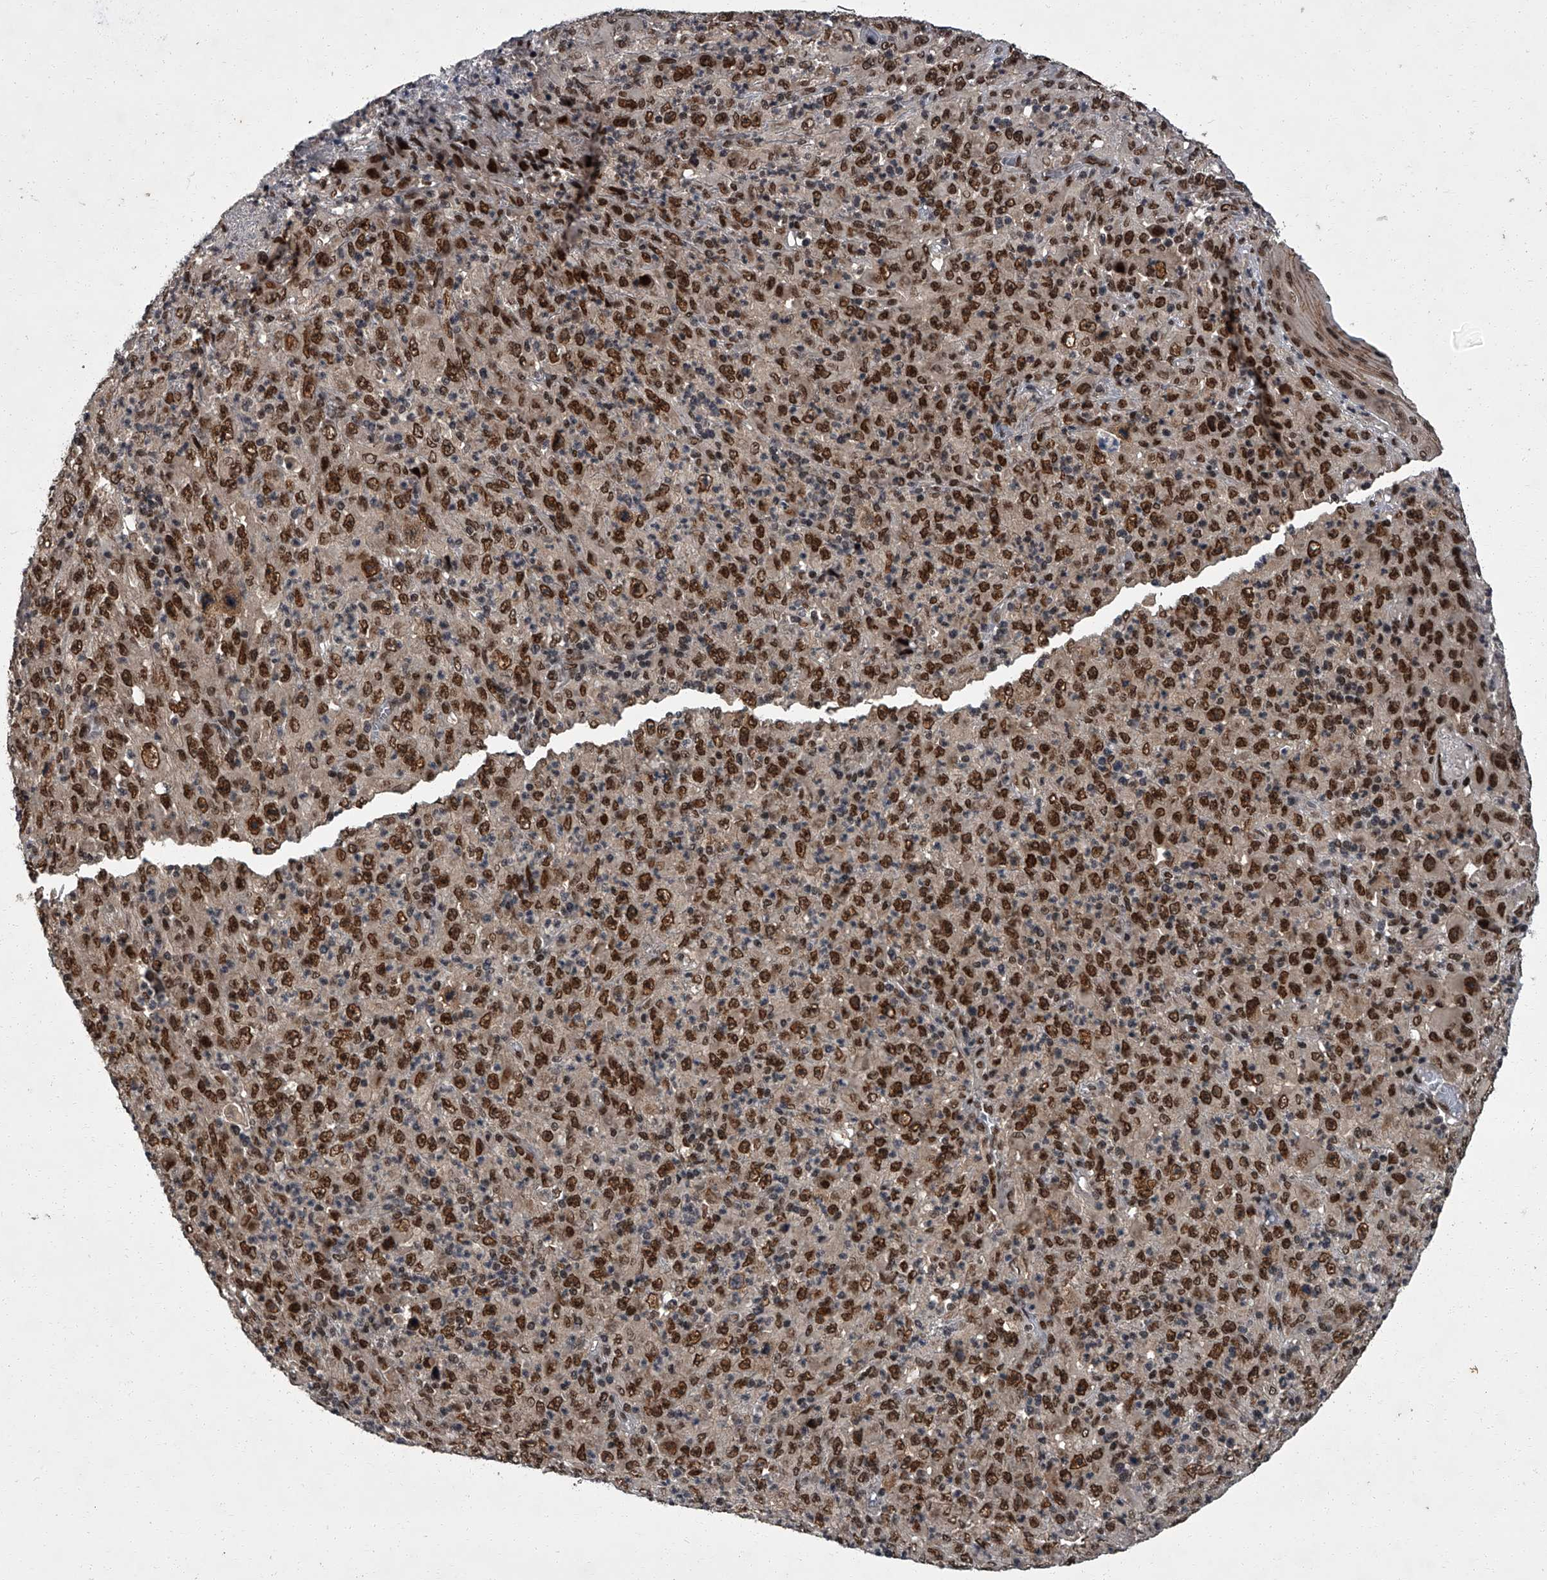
{"staining": {"intensity": "strong", "quantity": ">75%", "location": "nuclear"}, "tissue": "melanoma", "cell_type": "Tumor cells", "image_type": "cancer", "snomed": [{"axis": "morphology", "description": "Malignant melanoma, Metastatic site"}, {"axis": "topography", "description": "Skin"}], "caption": "Malignant melanoma (metastatic site) stained with a brown dye demonstrates strong nuclear positive staining in about >75% of tumor cells.", "gene": "ZNF518B", "patient": {"sex": "female", "age": 56}}